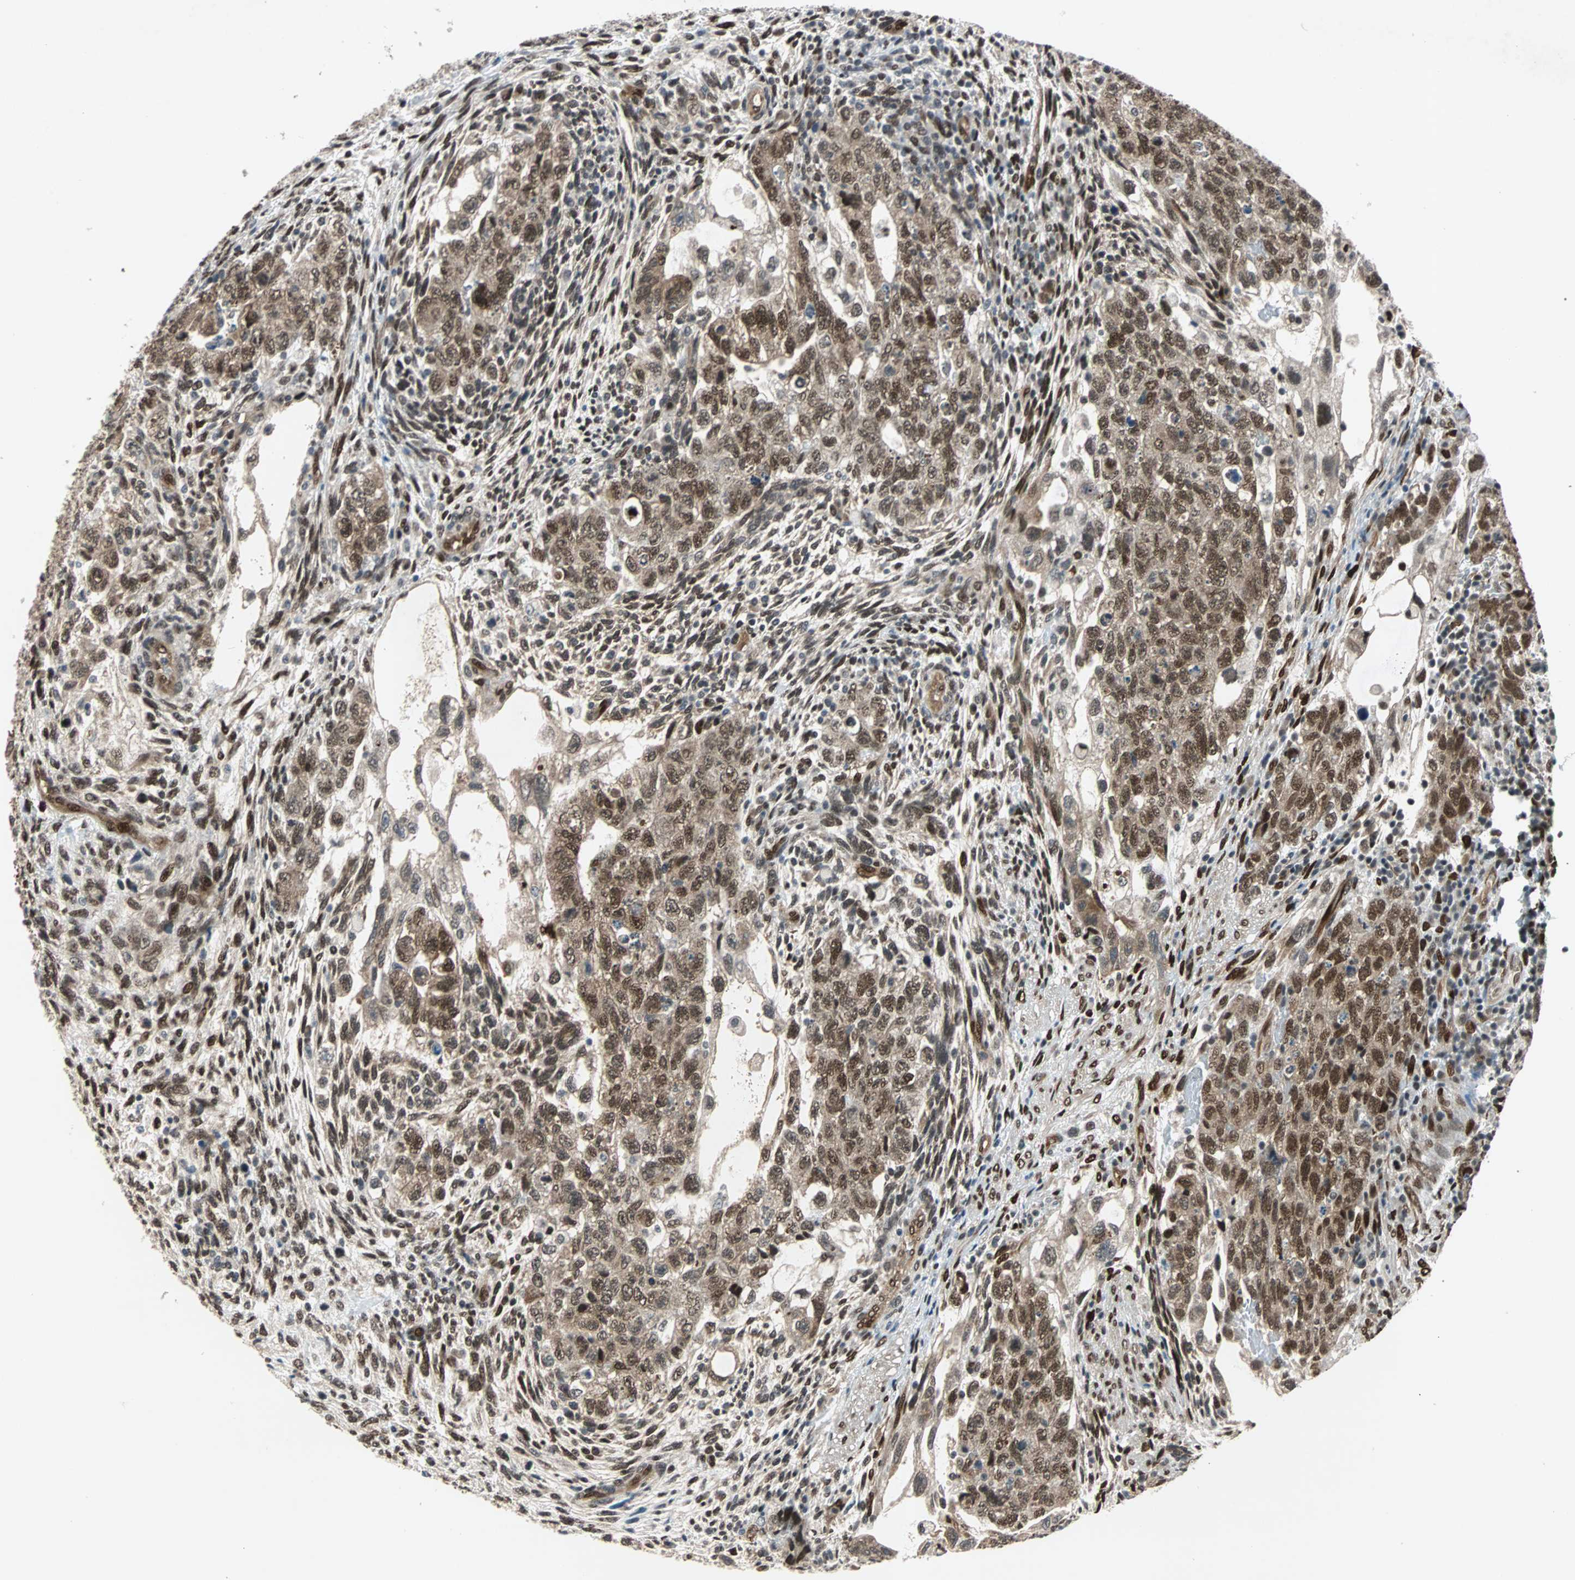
{"staining": {"intensity": "strong", "quantity": ">75%", "location": "cytoplasmic/membranous,nuclear"}, "tissue": "testis cancer", "cell_type": "Tumor cells", "image_type": "cancer", "snomed": [{"axis": "morphology", "description": "Normal tissue, NOS"}, {"axis": "morphology", "description": "Carcinoma, Embryonal, NOS"}, {"axis": "topography", "description": "Testis"}], "caption": "Human testis cancer (embryonal carcinoma) stained with a brown dye demonstrates strong cytoplasmic/membranous and nuclear positive staining in about >75% of tumor cells.", "gene": "WWTR1", "patient": {"sex": "male", "age": 36}}